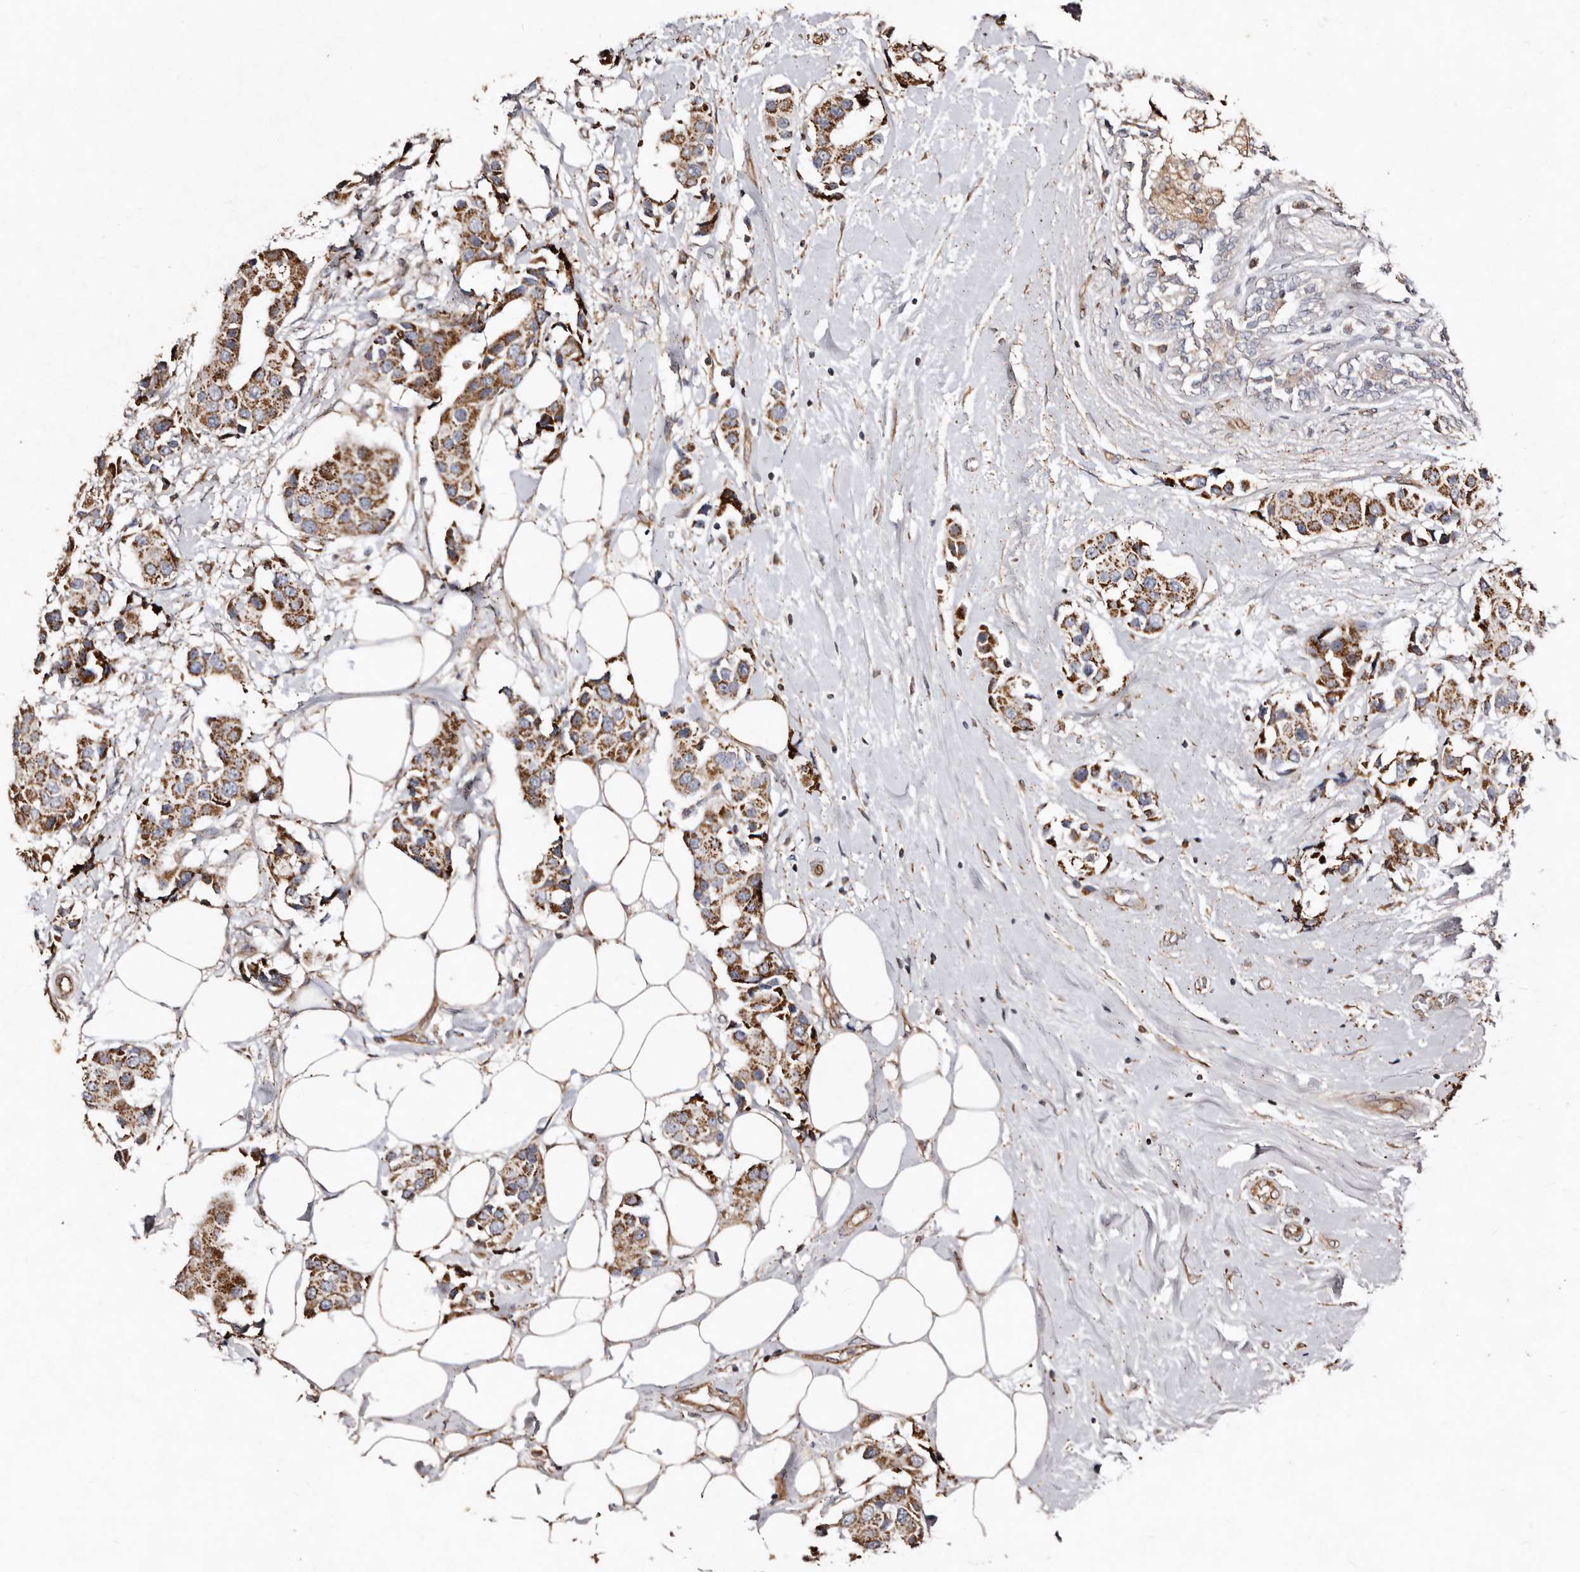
{"staining": {"intensity": "moderate", "quantity": ">75%", "location": "cytoplasmic/membranous"}, "tissue": "breast cancer", "cell_type": "Tumor cells", "image_type": "cancer", "snomed": [{"axis": "morphology", "description": "Normal tissue, NOS"}, {"axis": "morphology", "description": "Duct carcinoma"}, {"axis": "topography", "description": "Breast"}], "caption": "High-power microscopy captured an IHC micrograph of breast cancer (intraductal carcinoma), revealing moderate cytoplasmic/membranous staining in approximately >75% of tumor cells. Ihc stains the protein of interest in brown and the nuclei are stained blue.", "gene": "MACC1", "patient": {"sex": "female", "age": 39}}